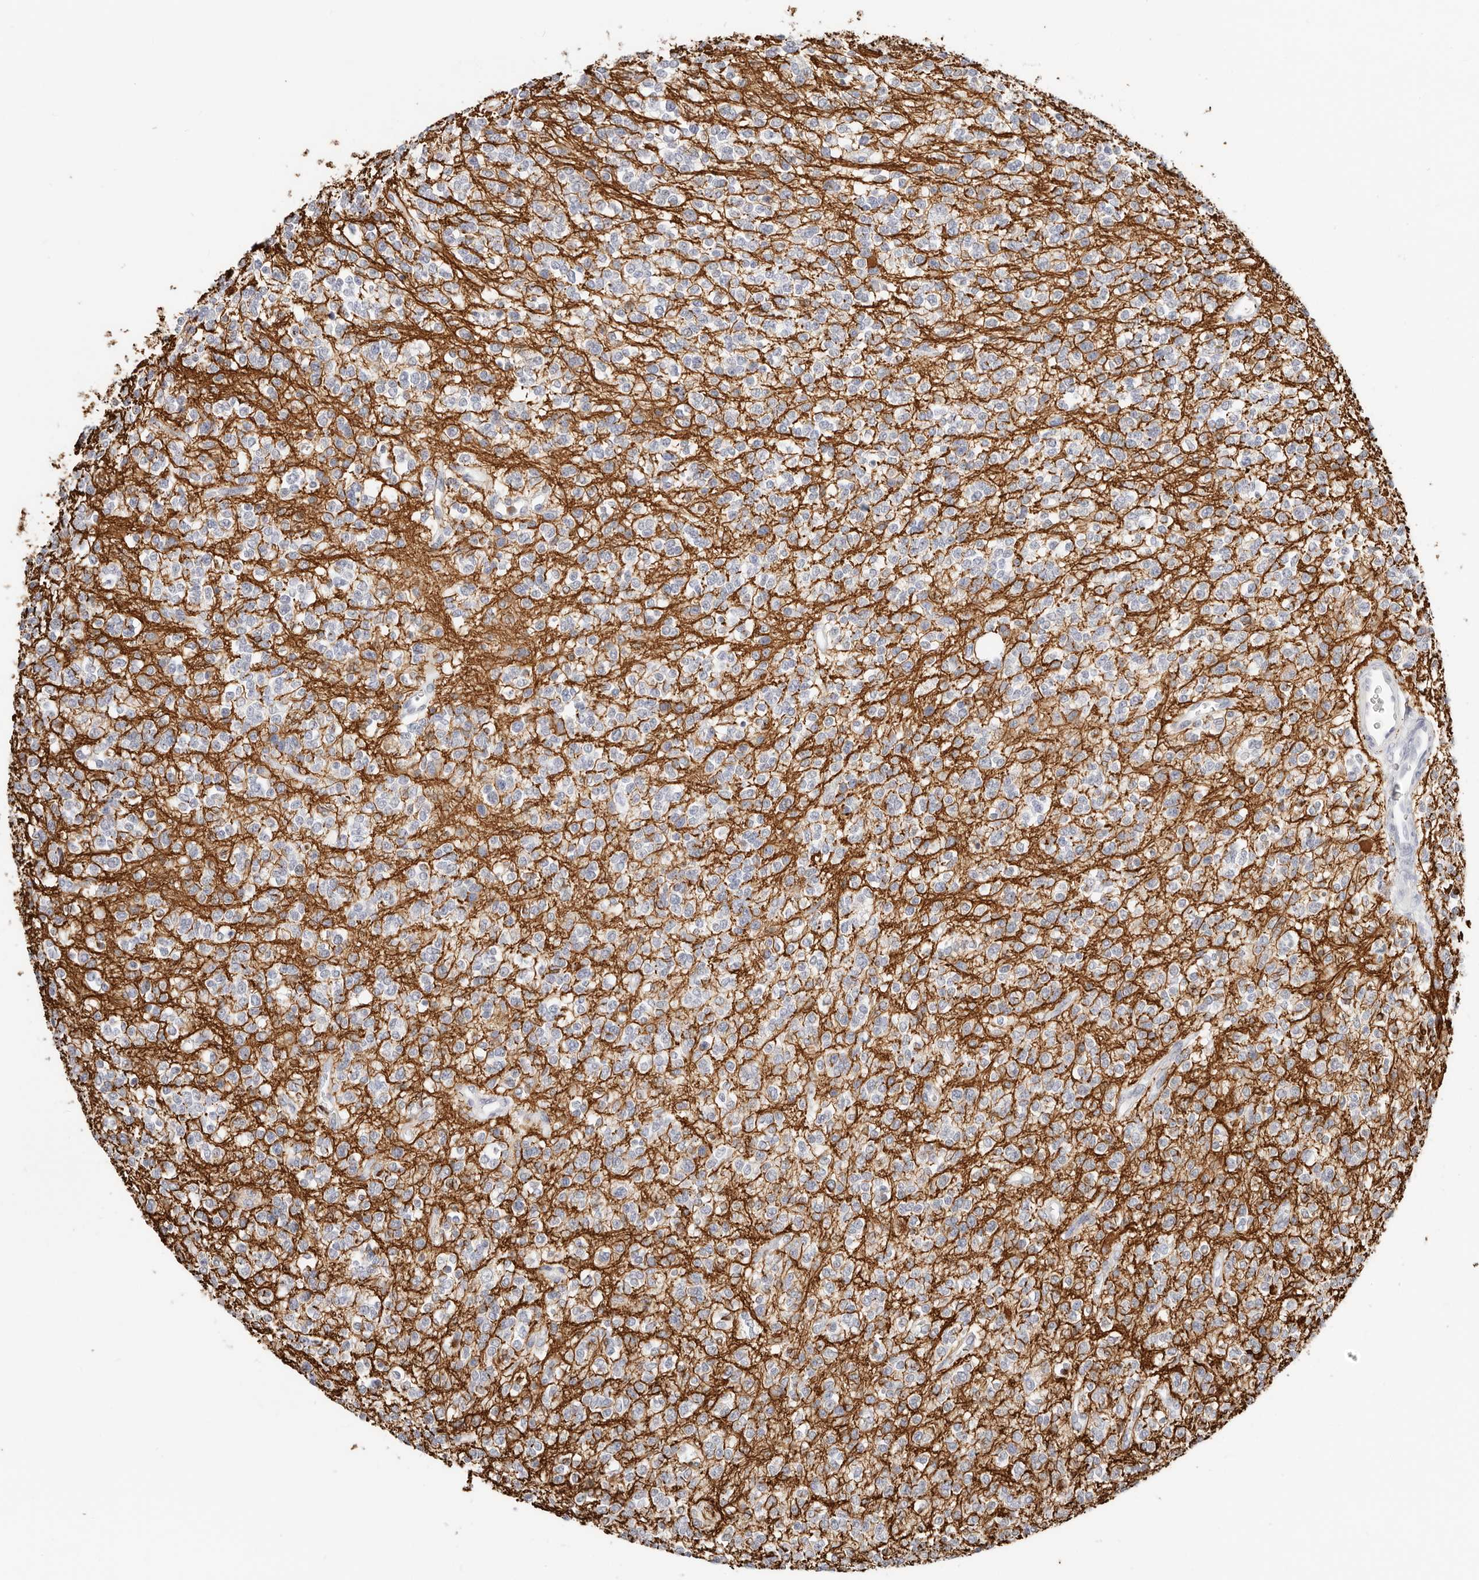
{"staining": {"intensity": "weak", "quantity": "<25%", "location": "cytoplasmic/membranous"}, "tissue": "glioma", "cell_type": "Tumor cells", "image_type": "cancer", "snomed": [{"axis": "morphology", "description": "Glioma, malignant, High grade"}, {"axis": "topography", "description": "Brain"}], "caption": "High power microscopy image of an immunohistochemistry photomicrograph of malignant high-grade glioma, revealing no significant positivity in tumor cells. (DAB immunohistochemistry (IHC), high magnification).", "gene": "ASCL1", "patient": {"sex": "male", "age": 34}}